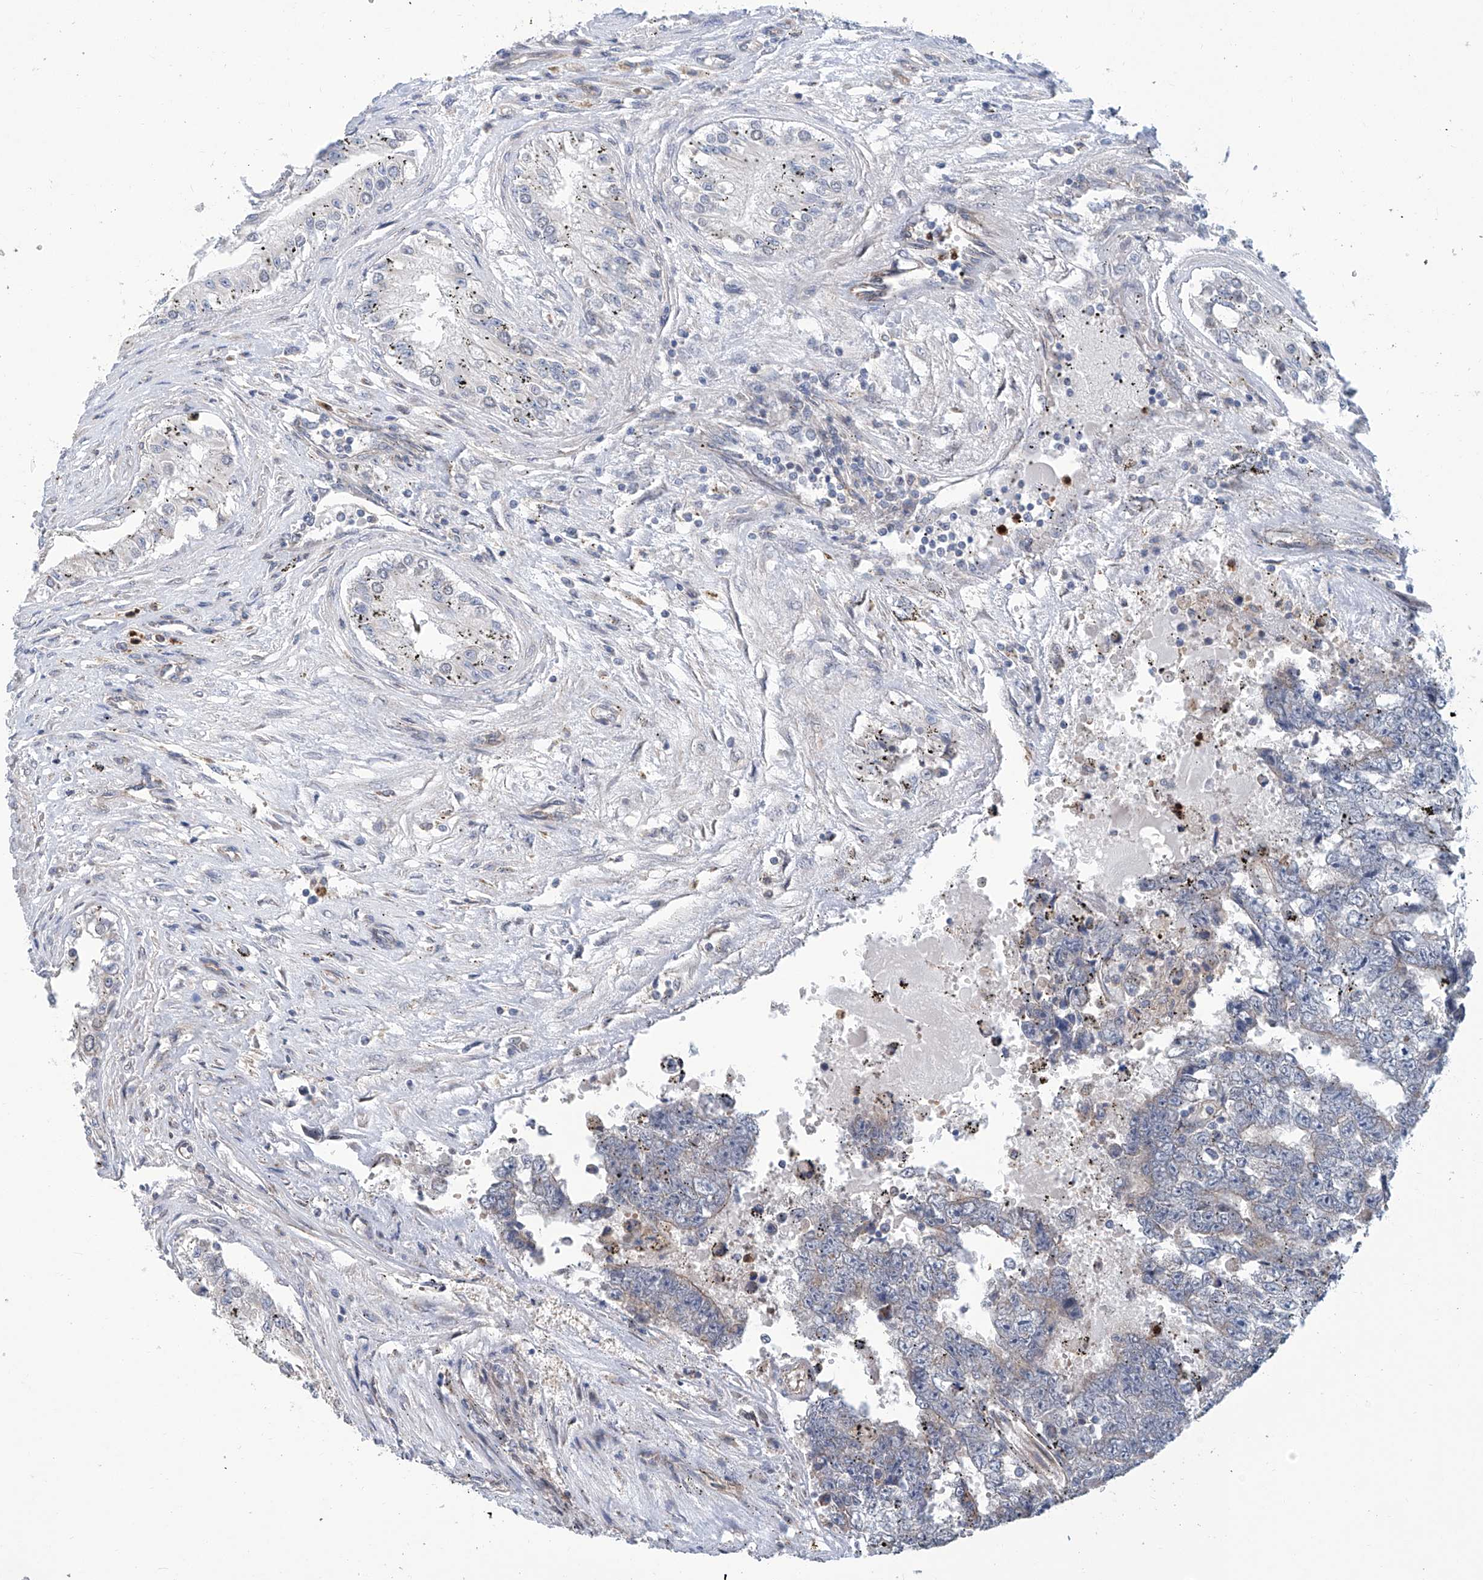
{"staining": {"intensity": "negative", "quantity": "none", "location": "none"}, "tissue": "testis cancer", "cell_type": "Tumor cells", "image_type": "cancer", "snomed": [{"axis": "morphology", "description": "Carcinoma, Embryonal, NOS"}, {"axis": "topography", "description": "Testis"}], "caption": "IHC histopathology image of neoplastic tissue: human testis cancer stained with DAB reveals no significant protein staining in tumor cells.", "gene": "EIF2D", "patient": {"sex": "male", "age": 25}}